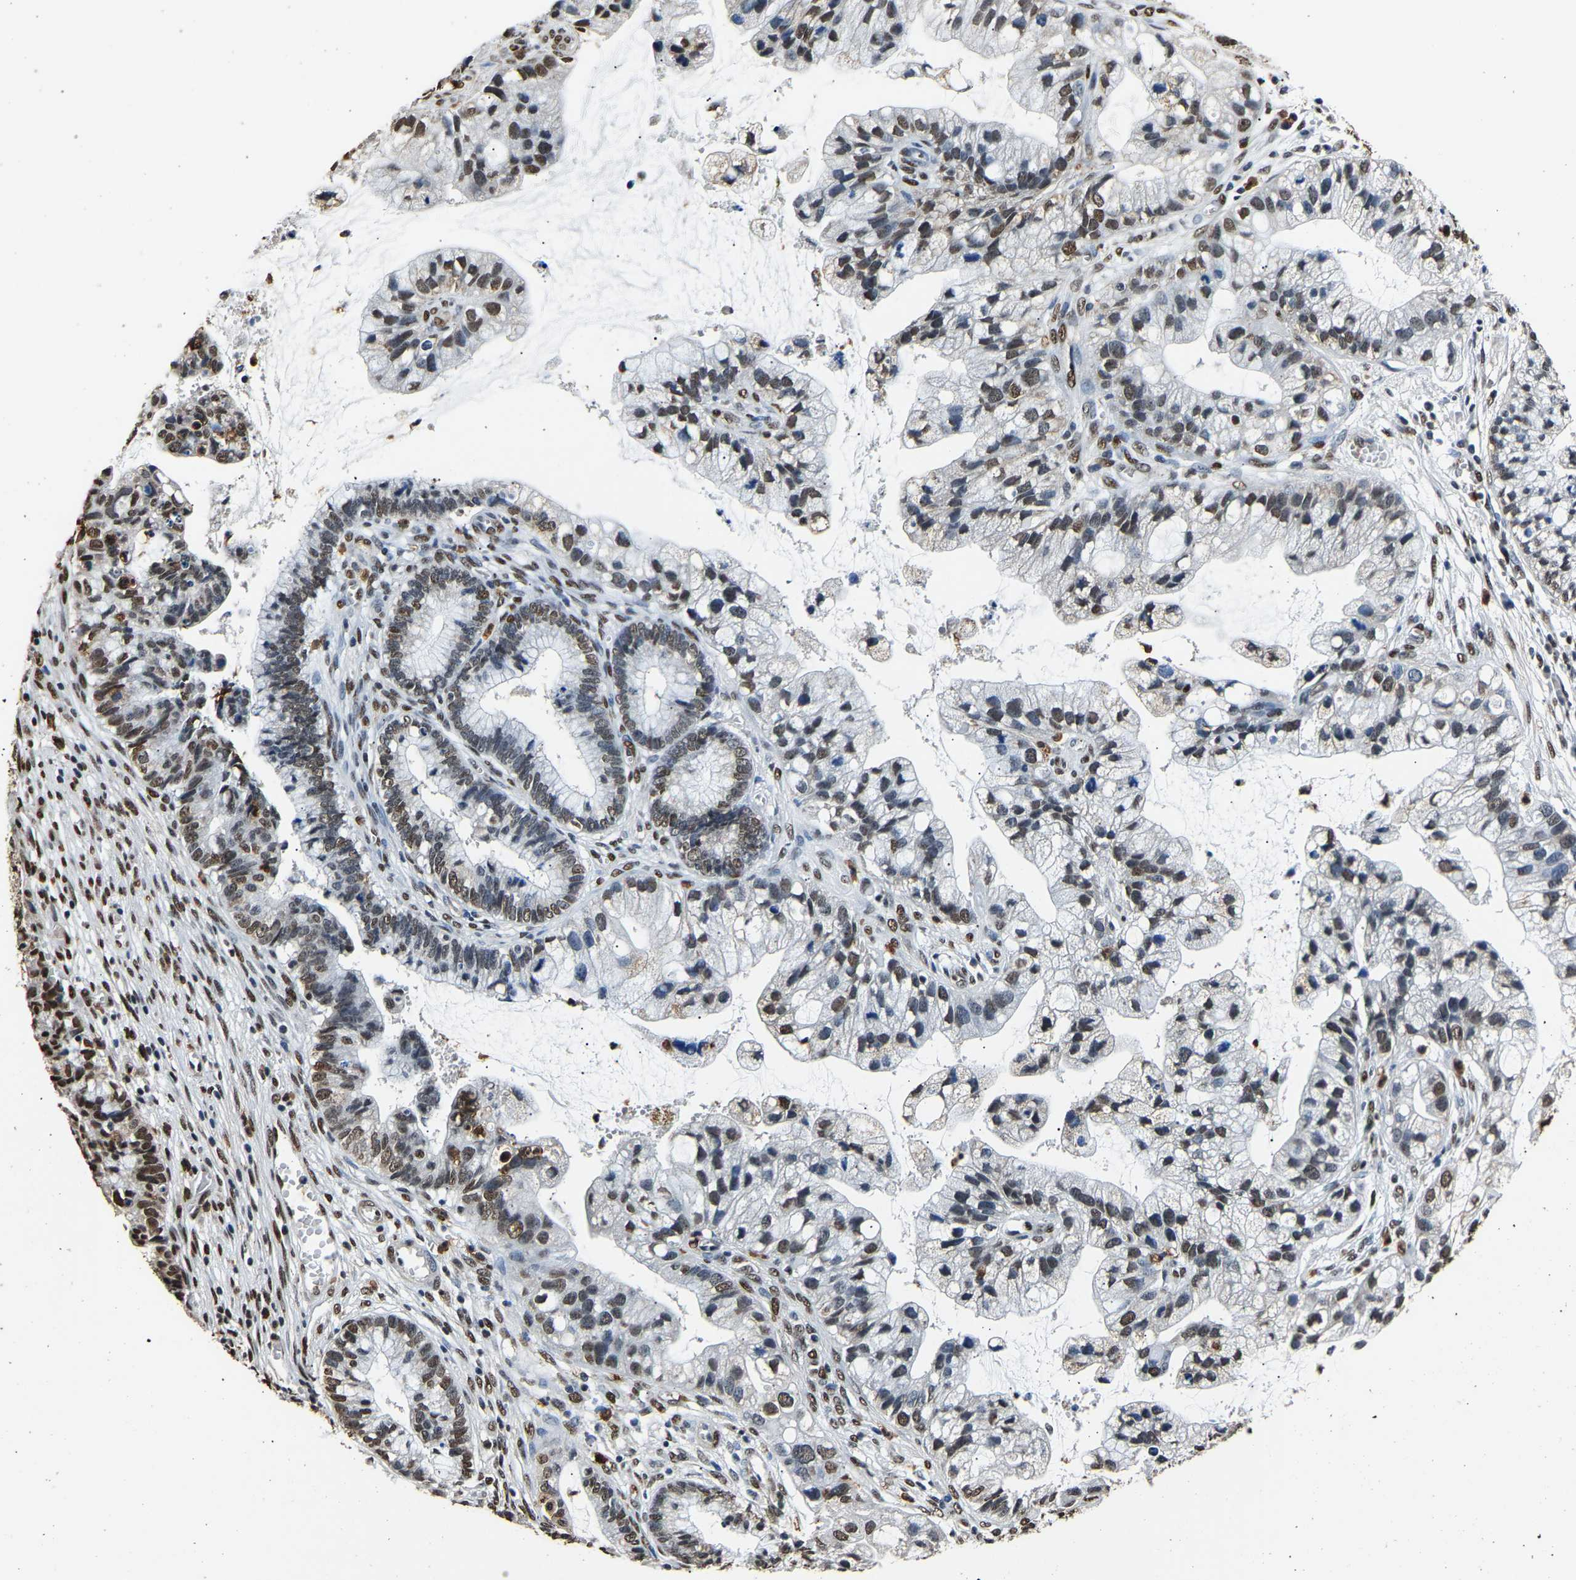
{"staining": {"intensity": "moderate", "quantity": ">75%", "location": "nuclear"}, "tissue": "cervical cancer", "cell_type": "Tumor cells", "image_type": "cancer", "snomed": [{"axis": "morphology", "description": "Adenocarcinoma, NOS"}, {"axis": "topography", "description": "Cervix"}], "caption": "This histopathology image reveals immunohistochemistry (IHC) staining of human cervical cancer, with medium moderate nuclear expression in approximately >75% of tumor cells.", "gene": "SAFB", "patient": {"sex": "female", "age": 44}}